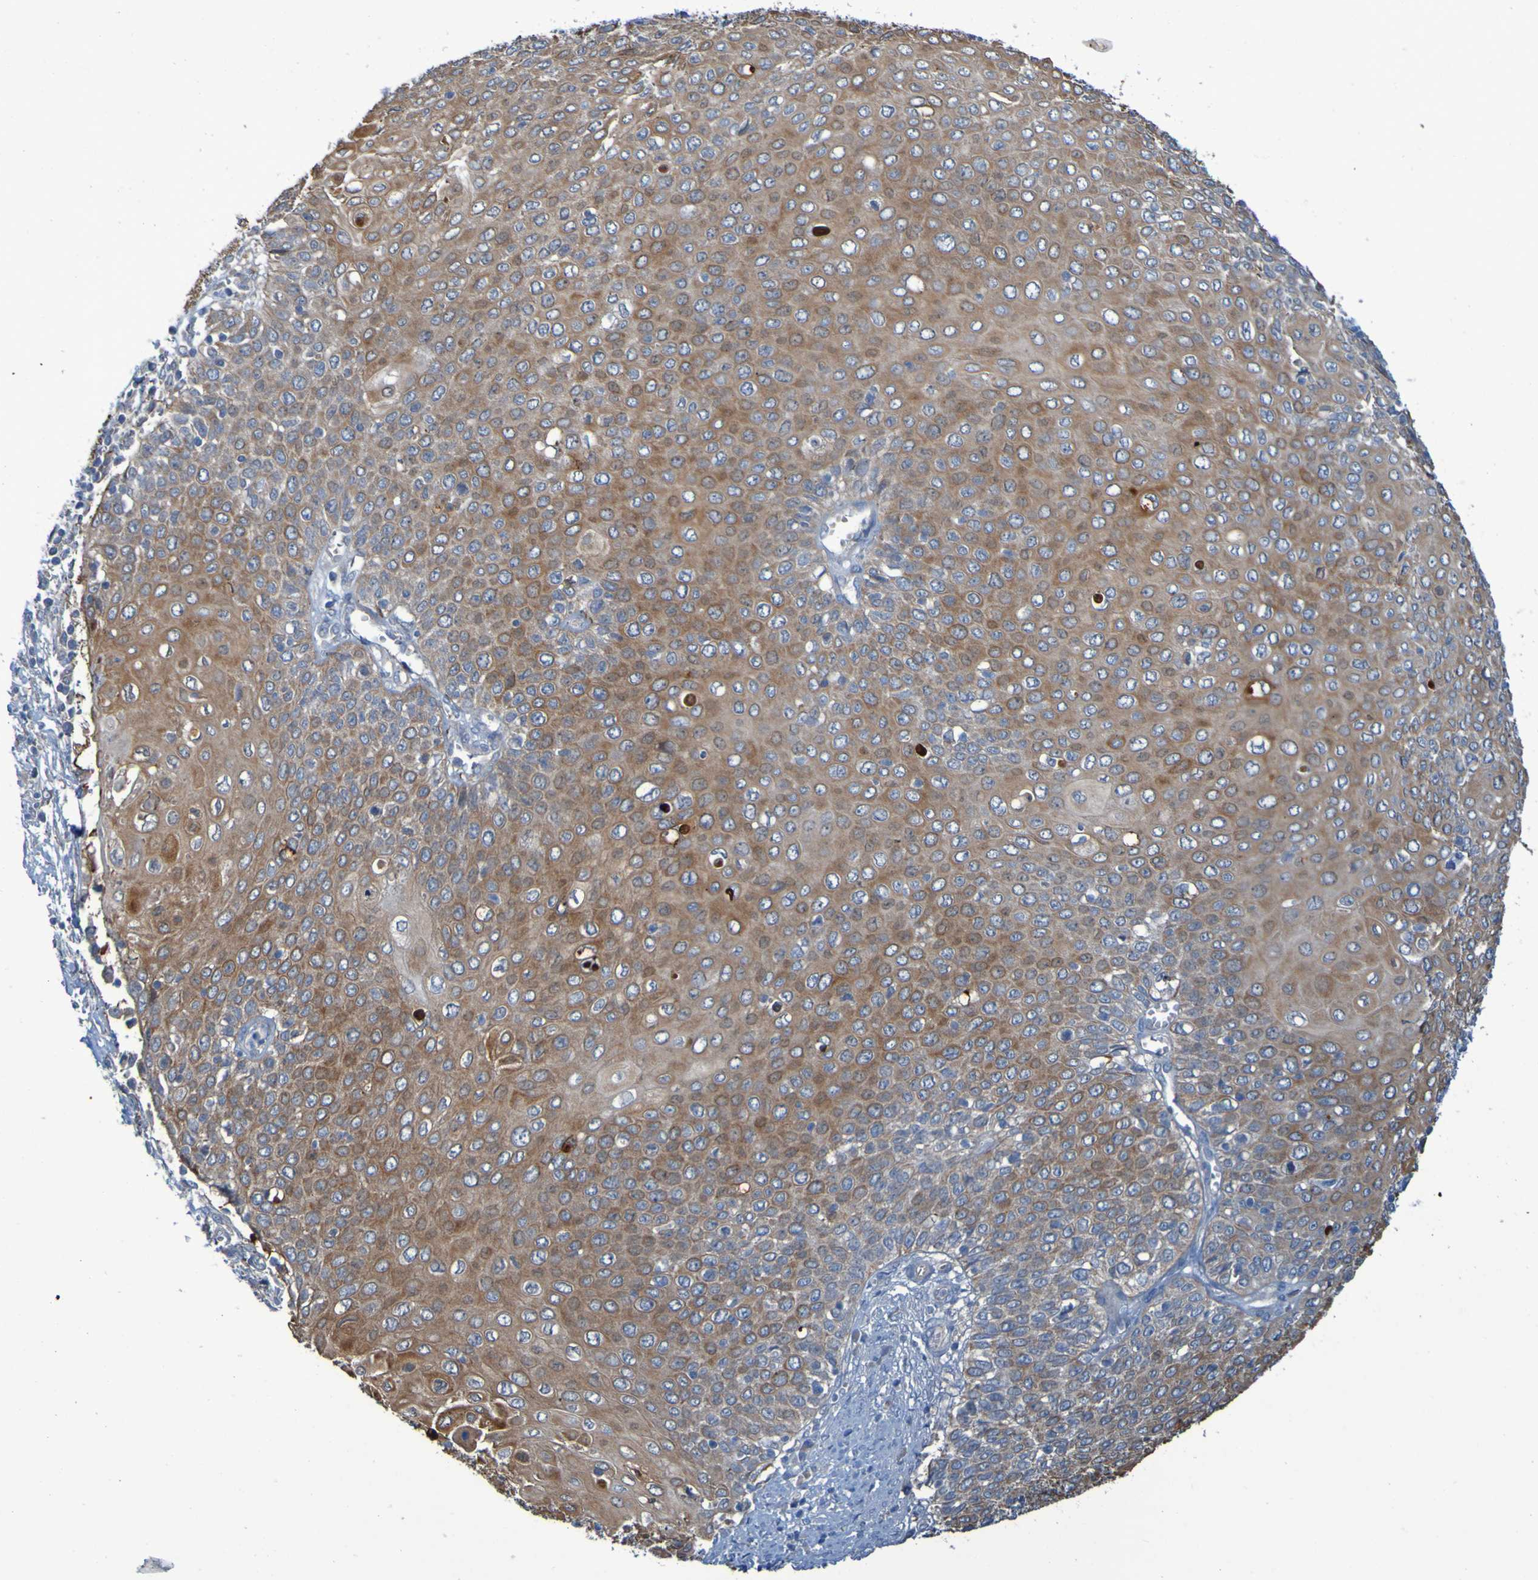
{"staining": {"intensity": "moderate", "quantity": ">75%", "location": "cytoplasmic/membranous"}, "tissue": "cervical cancer", "cell_type": "Tumor cells", "image_type": "cancer", "snomed": [{"axis": "morphology", "description": "Squamous cell carcinoma, NOS"}, {"axis": "topography", "description": "Cervix"}], "caption": "Cervical cancer was stained to show a protein in brown. There is medium levels of moderate cytoplasmic/membranous staining in about >75% of tumor cells.", "gene": "NPRL3", "patient": {"sex": "female", "age": 39}}